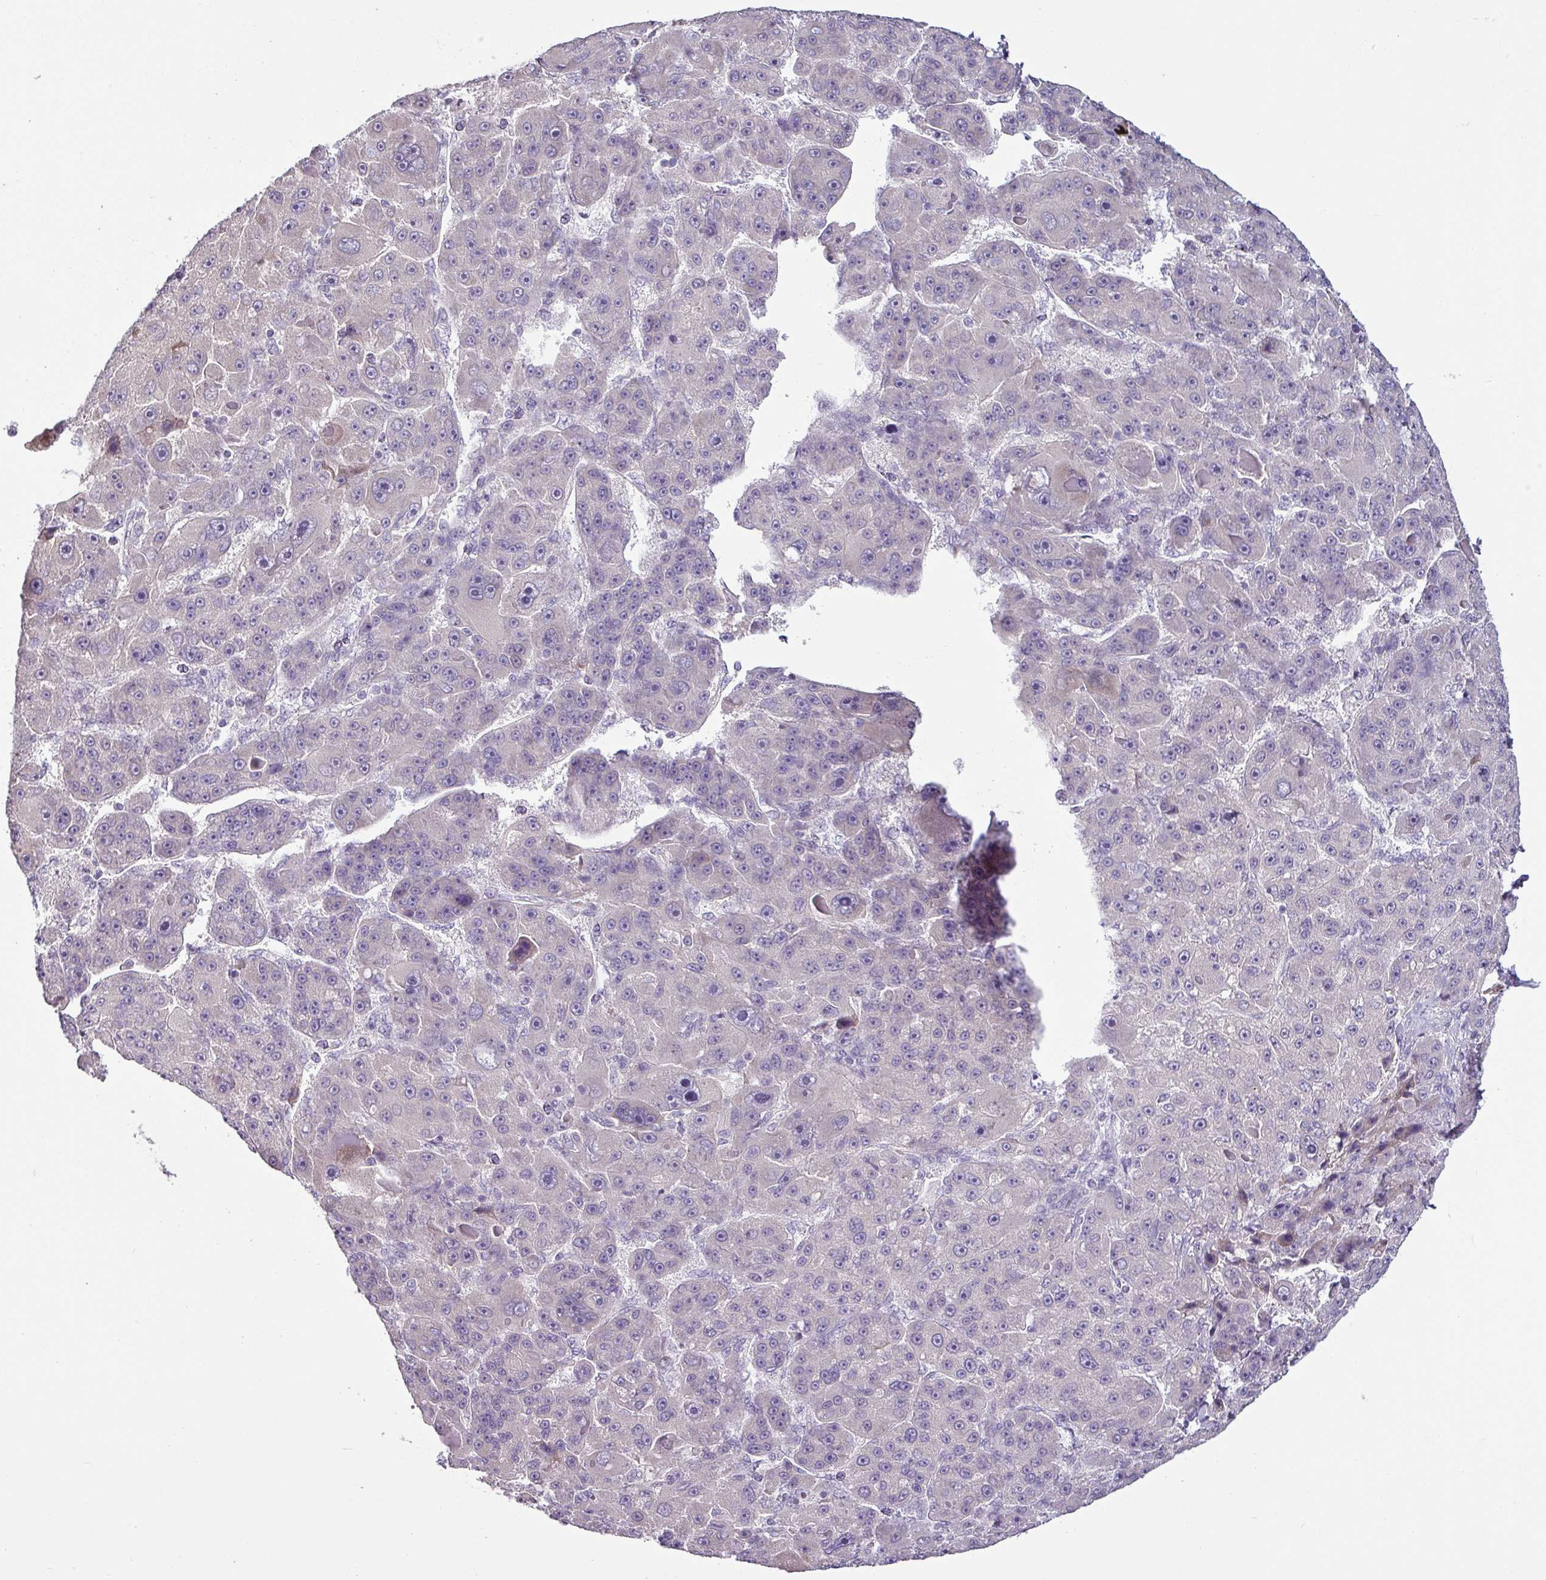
{"staining": {"intensity": "negative", "quantity": "none", "location": "none"}, "tissue": "liver cancer", "cell_type": "Tumor cells", "image_type": "cancer", "snomed": [{"axis": "morphology", "description": "Carcinoma, Hepatocellular, NOS"}, {"axis": "topography", "description": "Liver"}], "caption": "High magnification brightfield microscopy of liver cancer stained with DAB (brown) and counterstained with hematoxylin (blue): tumor cells show no significant staining.", "gene": "OR52D1", "patient": {"sex": "male", "age": 76}}